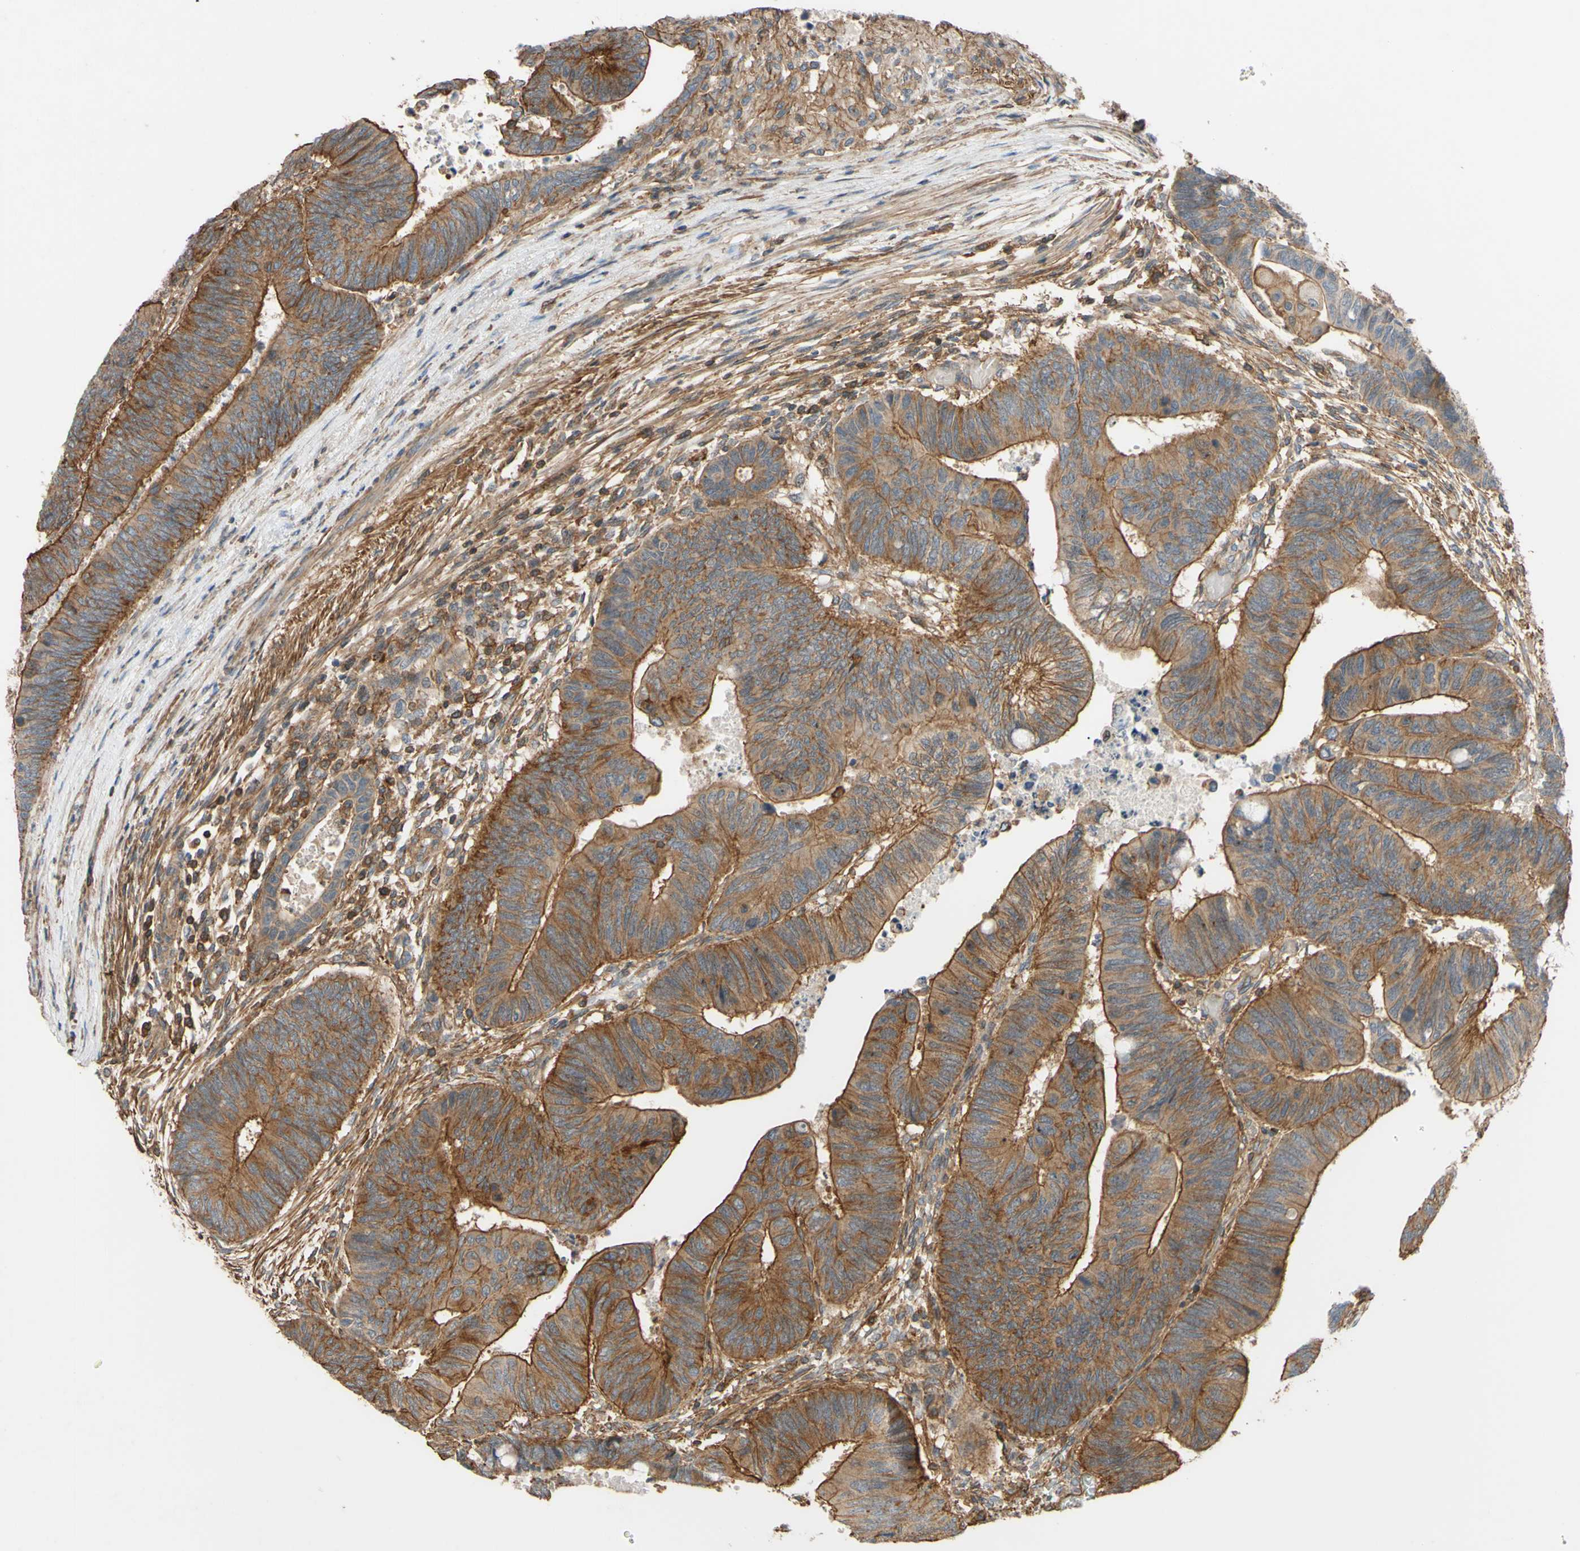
{"staining": {"intensity": "strong", "quantity": ">75%", "location": "cytoplasmic/membranous"}, "tissue": "colorectal cancer", "cell_type": "Tumor cells", "image_type": "cancer", "snomed": [{"axis": "morphology", "description": "Normal tissue, NOS"}, {"axis": "morphology", "description": "Adenocarcinoma, NOS"}, {"axis": "topography", "description": "Rectum"}, {"axis": "topography", "description": "Peripheral nerve tissue"}], "caption": "Immunohistochemical staining of human colorectal cancer (adenocarcinoma) exhibits high levels of strong cytoplasmic/membranous positivity in approximately >75% of tumor cells. The staining was performed using DAB (3,3'-diaminobenzidine) to visualize the protein expression in brown, while the nuclei were stained in blue with hematoxylin (Magnification: 20x).", "gene": "ADD3", "patient": {"sex": "male", "age": 92}}